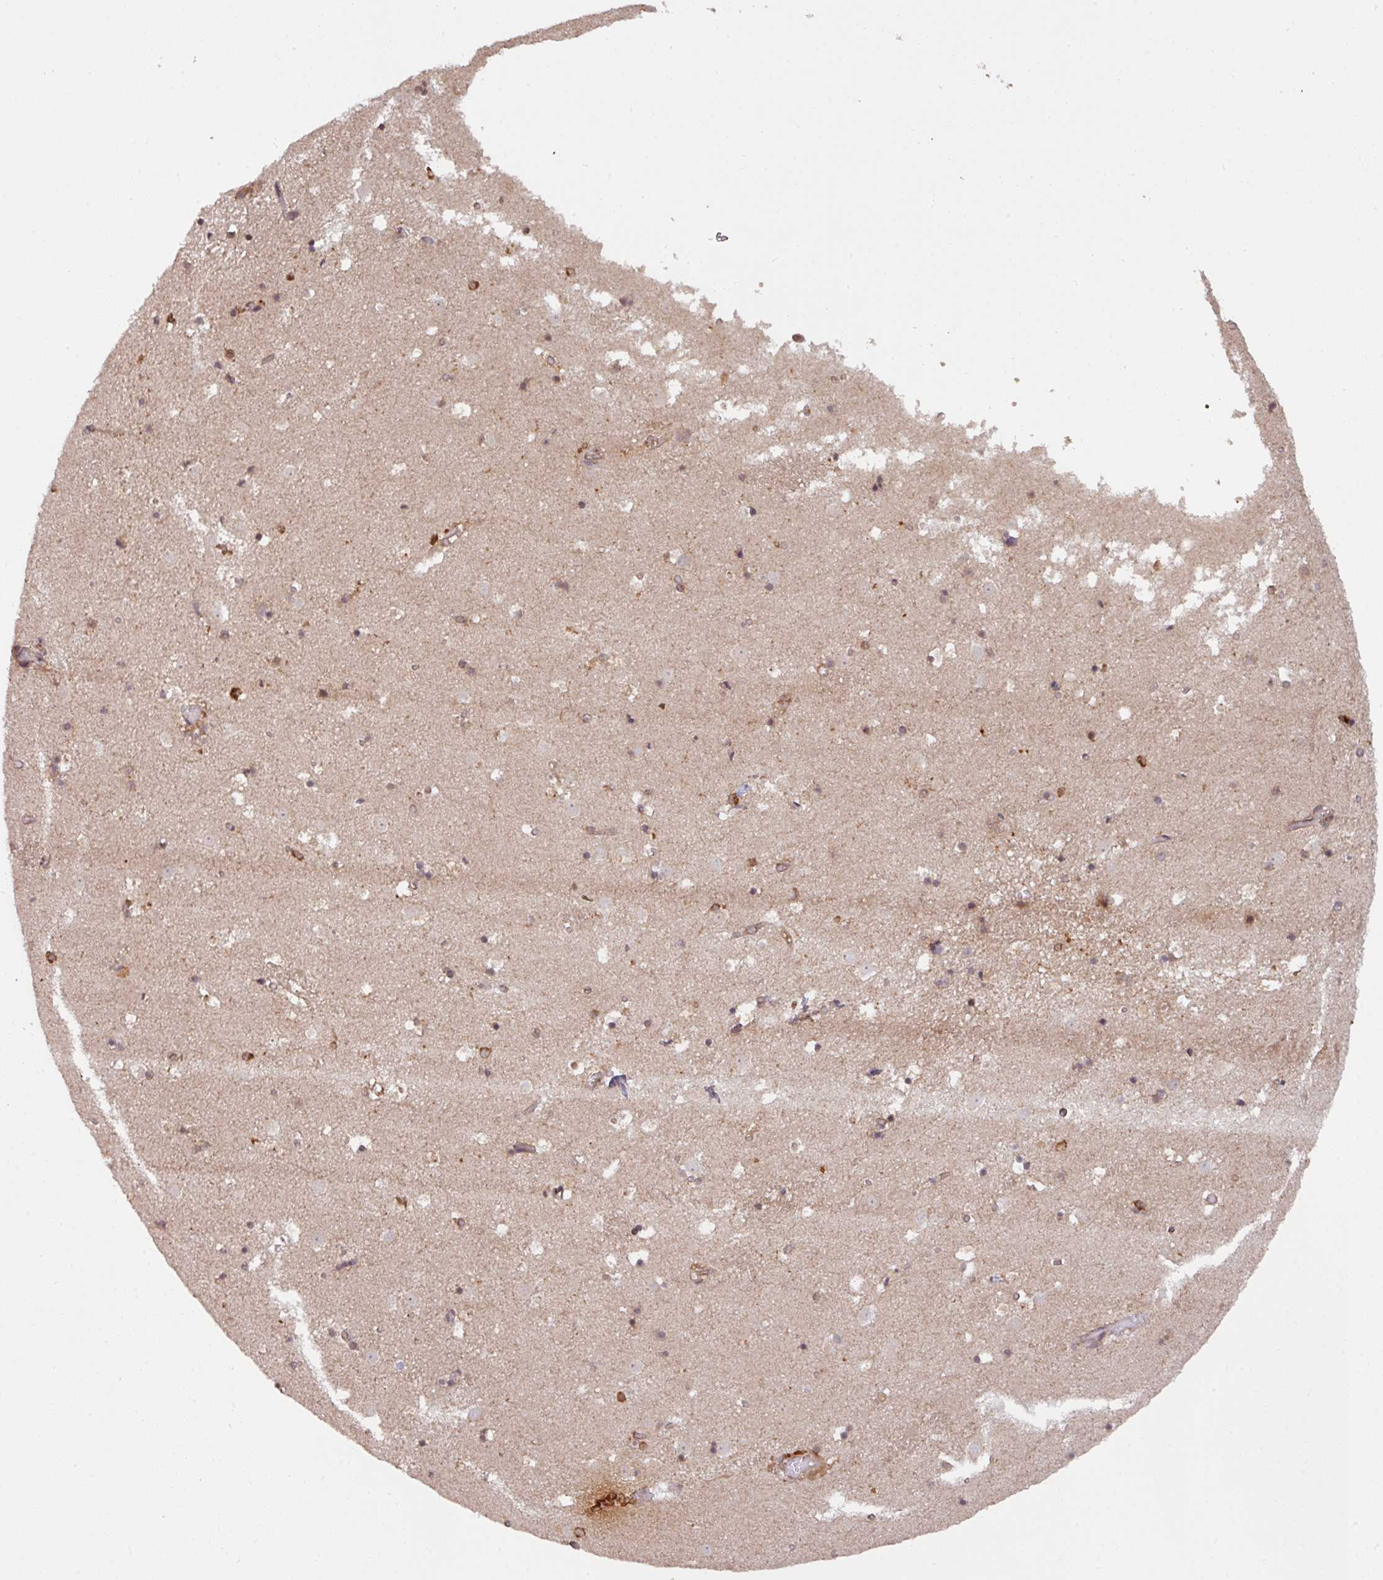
{"staining": {"intensity": "moderate", "quantity": "25%-75%", "location": "cytoplasmic/membranous"}, "tissue": "caudate", "cell_type": "Glial cells", "image_type": "normal", "snomed": [{"axis": "morphology", "description": "Normal tissue, NOS"}, {"axis": "topography", "description": "Lateral ventricle wall"}], "caption": "Immunohistochemical staining of benign human caudate exhibits 25%-75% levels of moderate cytoplasmic/membranous protein staining in approximately 25%-75% of glial cells.", "gene": "CYFIP2", "patient": {"sex": "male", "age": 25}}